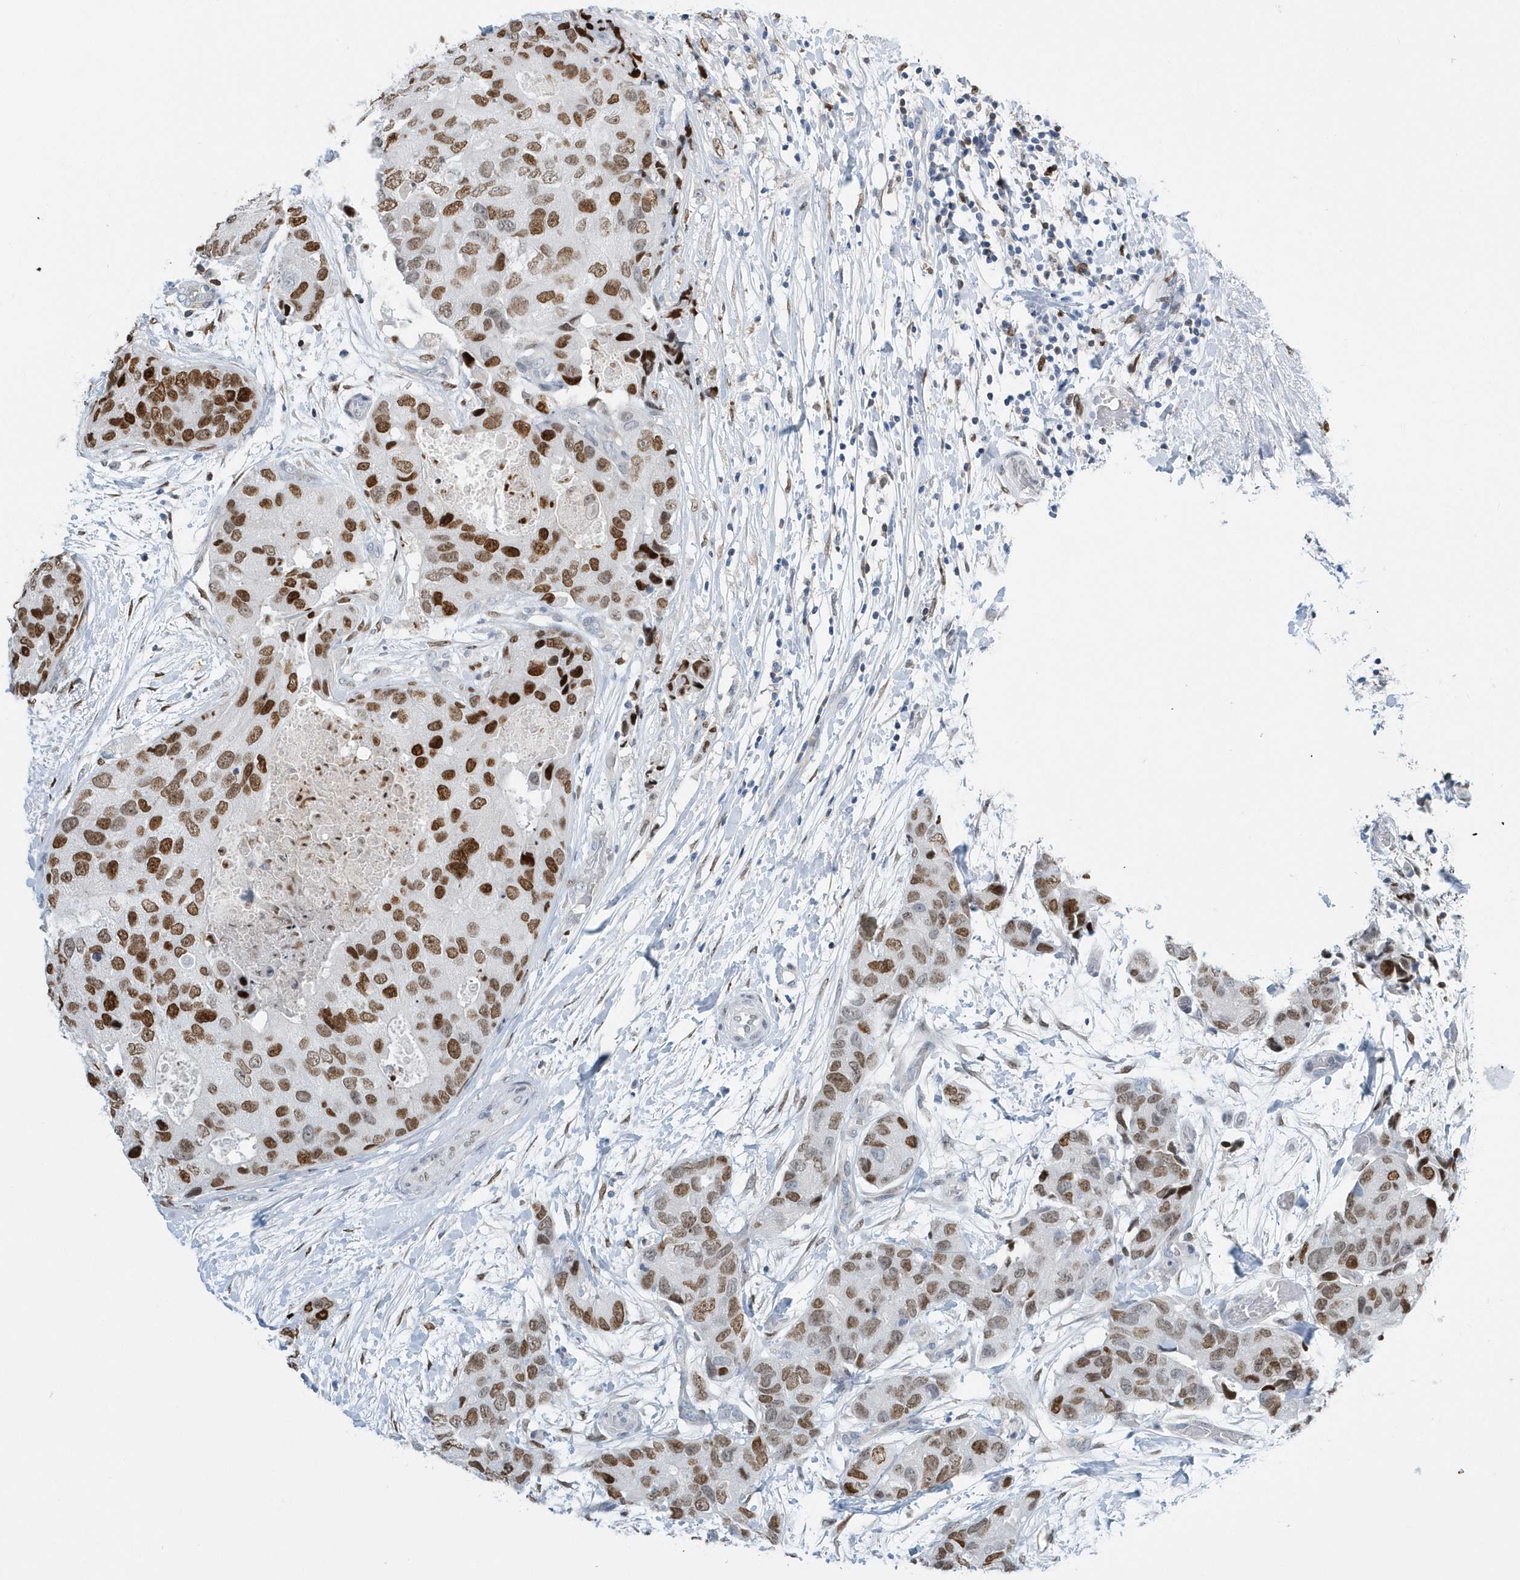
{"staining": {"intensity": "moderate", "quantity": ">75%", "location": "nuclear"}, "tissue": "breast cancer", "cell_type": "Tumor cells", "image_type": "cancer", "snomed": [{"axis": "morphology", "description": "Duct carcinoma"}, {"axis": "topography", "description": "Breast"}], "caption": "Breast cancer stained with a brown dye demonstrates moderate nuclear positive expression in approximately >75% of tumor cells.", "gene": "MACROH2A2", "patient": {"sex": "female", "age": 62}}